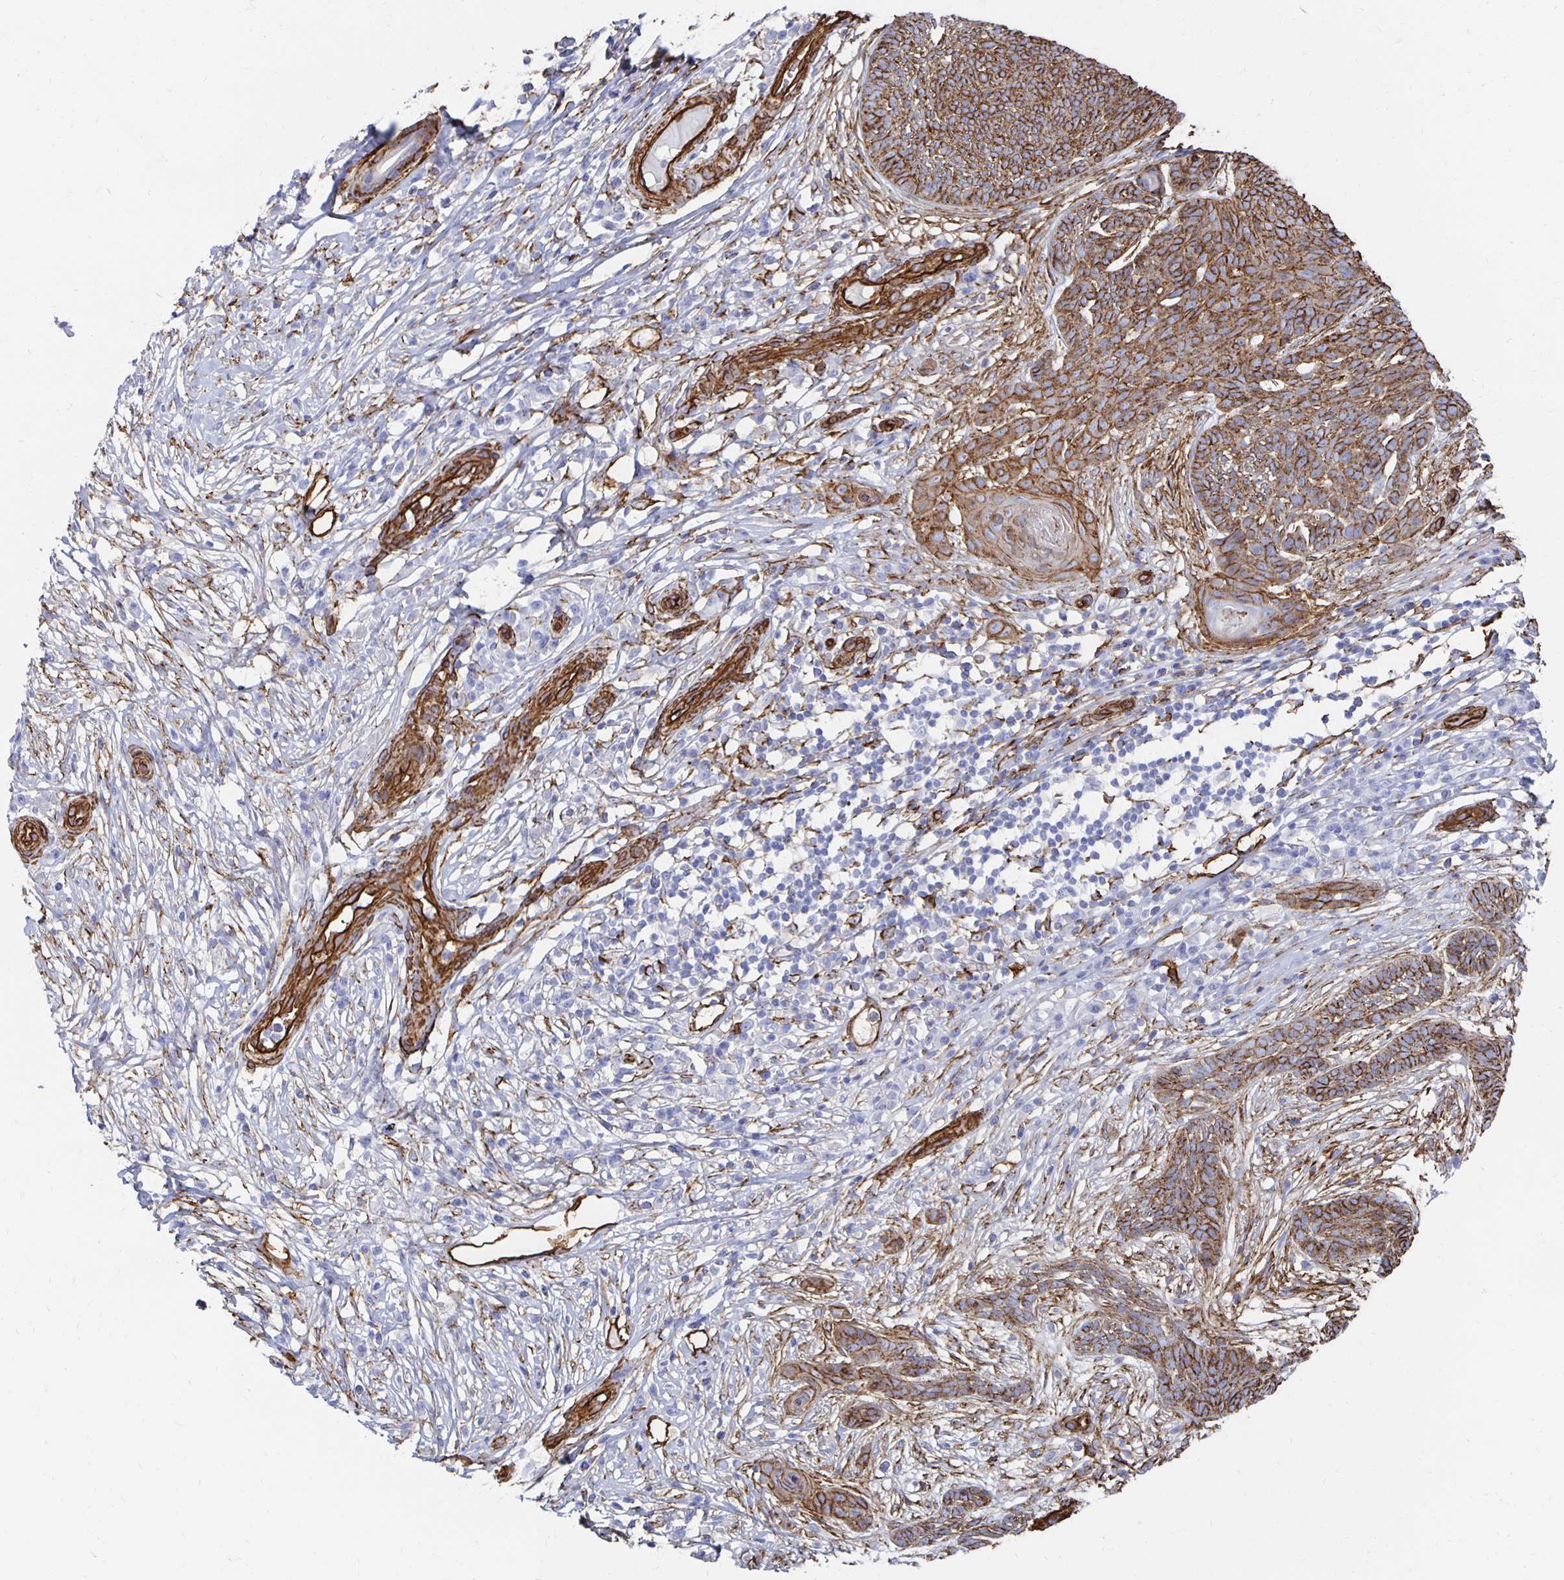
{"staining": {"intensity": "moderate", "quantity": "25%-75%", "location": "cytoplasmic/membranous"}, "tissue": "skin cancer", "cell_type": "Tumor cells", "image_type": "cancer", "snomed": [{"axis": "morphology", "description": "Basal cell carcinoma"}, {"axis": "topography", "description": "Skin"}, {"axis": "topography", "description": "Skin, foot"}], "caption": "Protein staining of skin basal cell carcinoma tissue reveals moderate cytoplasmic/membranous expression in approximately 25%-75% of tumor cells.", "gene": "VIPR2", "patient": {"sex": "female", "age": 86}}